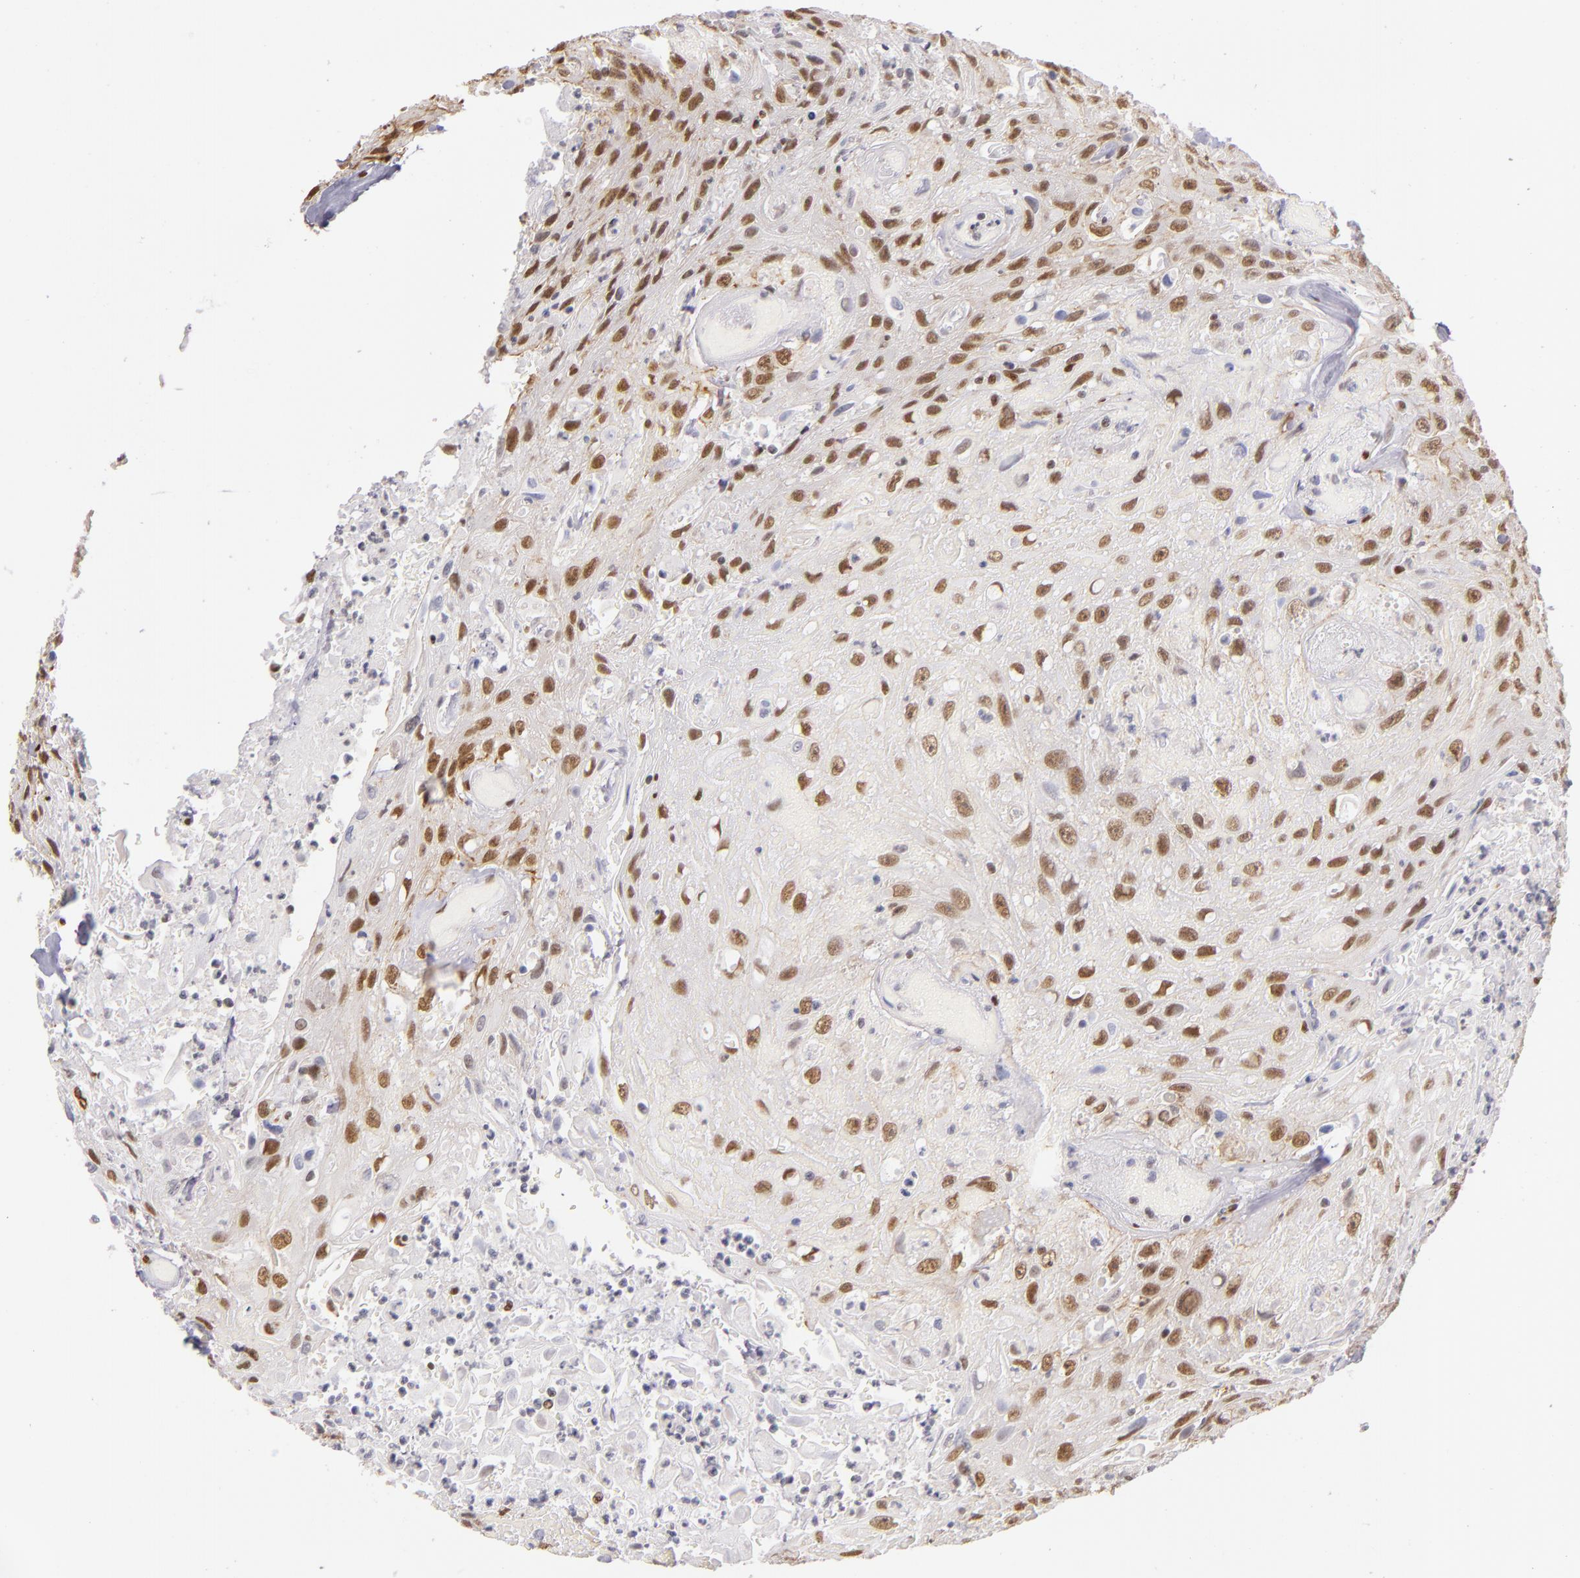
{"staining": {"intensity": "moderate", "quantity": ">75%", "location": "nuclear"}, "tissue": "urothelial cancer", "cell_type": "Tumor cells", "image_type": "cancer", "snomed": [{"axis": "morphology", "description": "Urothelial carcinoma, High grade"}, {"axis": "topography", "description": "Urinary bladder"}], "caption": "An image of urothelial cancer stained for a protein displays moderate nuclear brown staining in tumor cells.", "gene": "NCOR2", "patient": {"sex": "female", "age": 84}}